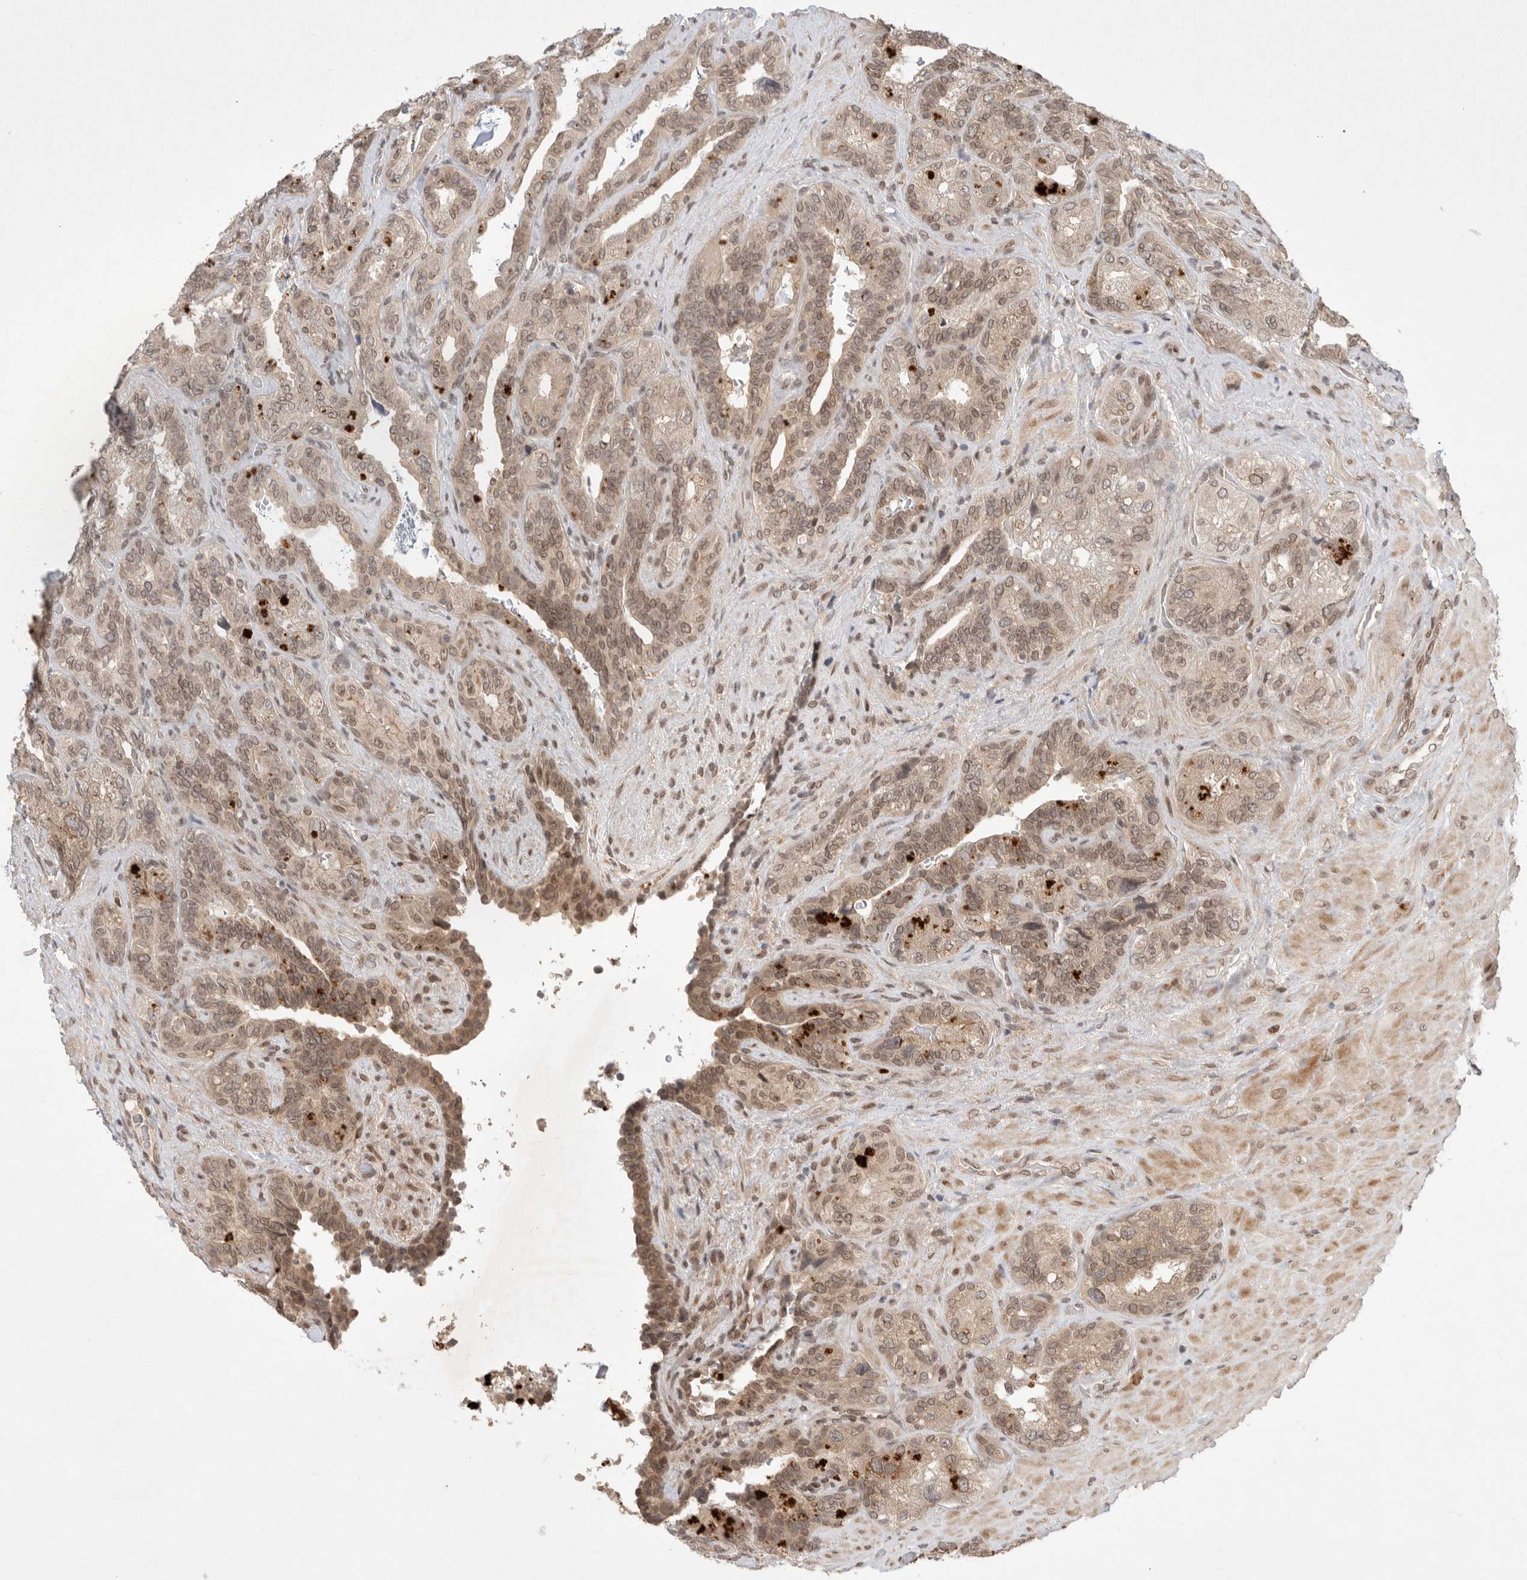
{"staining": {"intensity": "moderate", "quantity": "25%-75%", "location": "cytoplasmic/membranous"}, "tissue": "seminal vesicle", "cell_type": "Glandular cells", "image_type": "normal", "snomed": [{"axis": "morphology", "description": "Normal tissue, NOS"}, {"axis": "topography", "description": "Prostate"}, {"axis": "topography", "description": "Seminal veicle"}], "caption": "This is a photomicrograph of immunohistochemistry staining of benign seminal vesicle, which shows moderate expression in the cytoplasmic/membranous of glandular cells.", "gene": "LEMD3", "patient": {"sex": "male", "age": 67}}